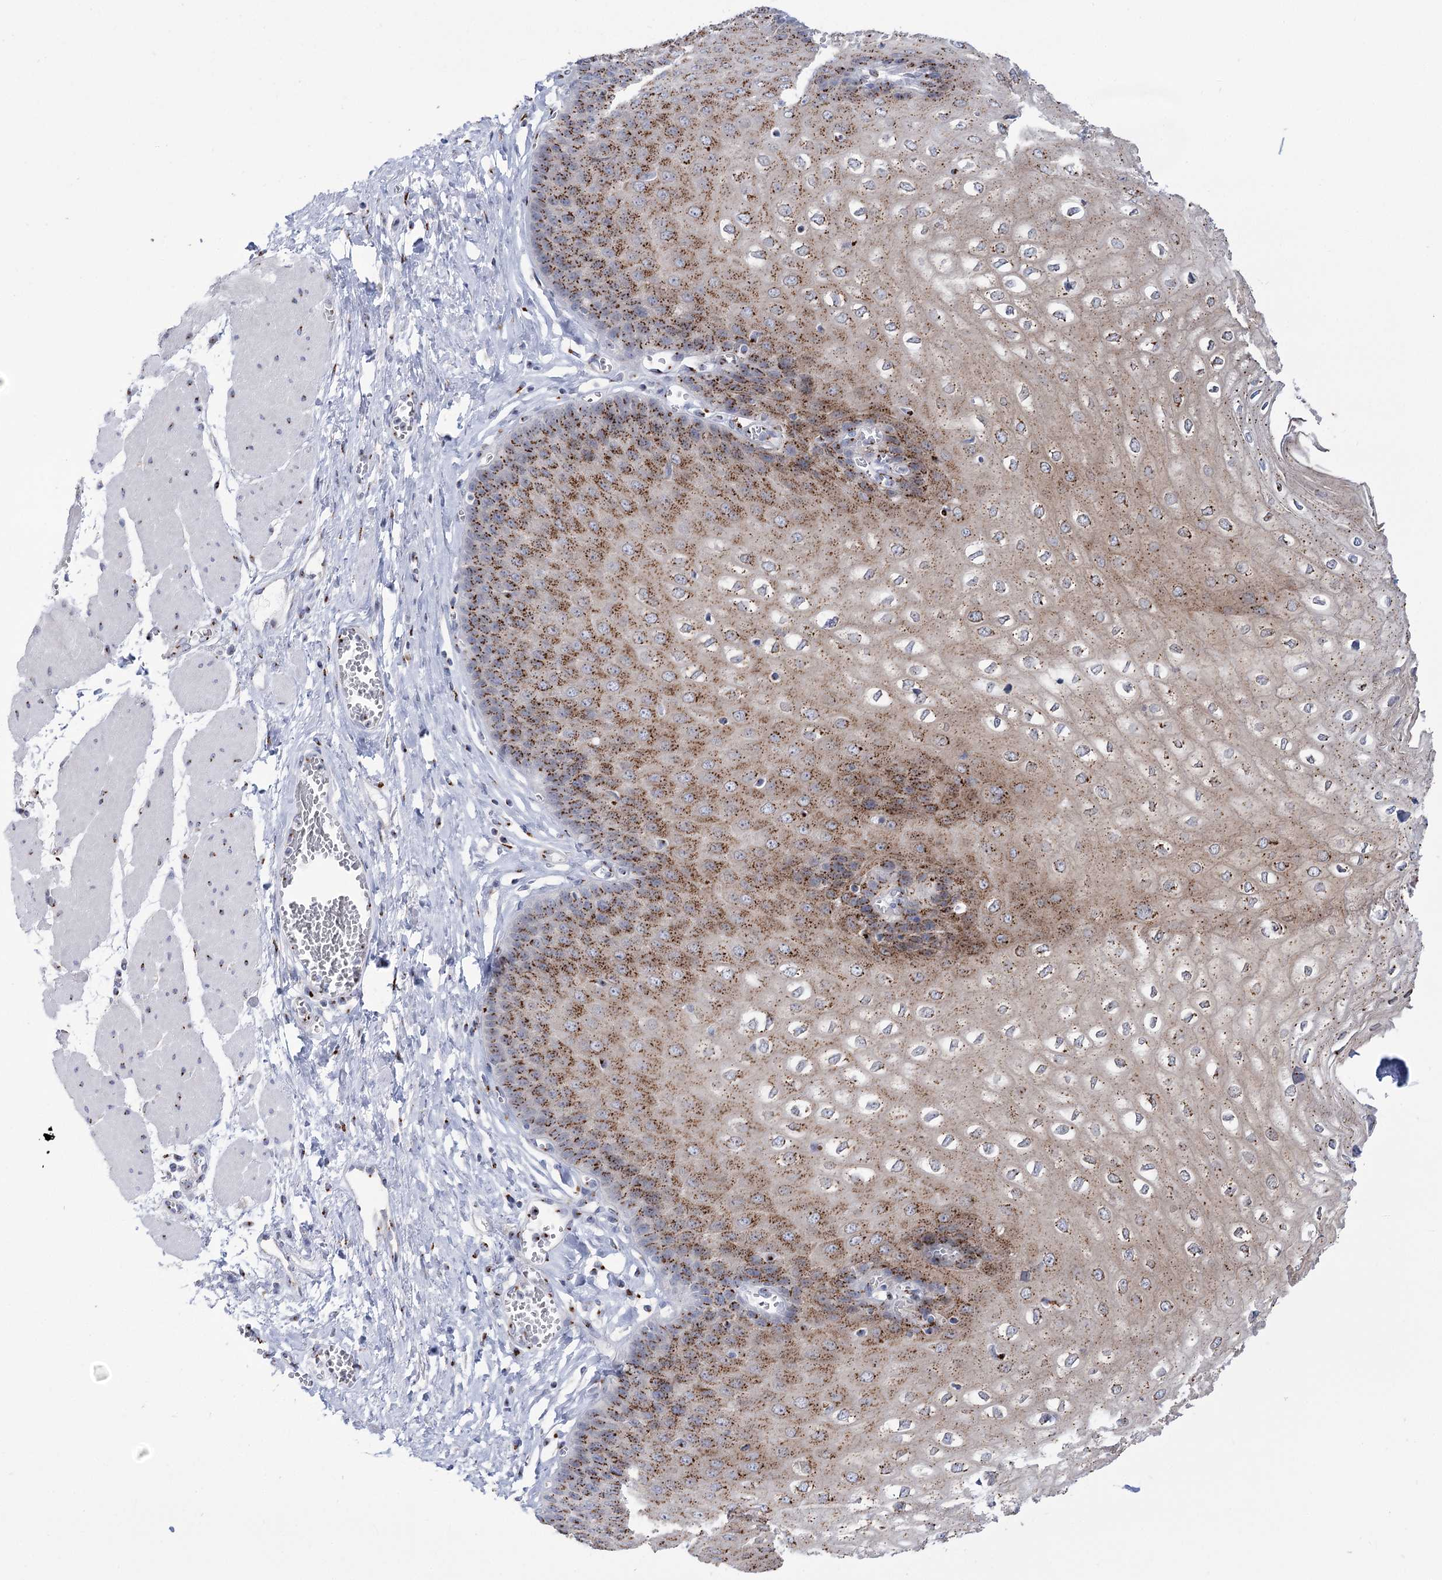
{"staining": {"intensity": "moderate", "quantity": ">75%", "location": "cytoplasmic/membranous"}, "tissue": "esophagus", "cell_type": "Squamous epithelial cells", "image_type": "normal", "snomed": [{"axis": "morphology", "description": "Normal tissue, NOS"}, {"axis": "topography", "description": "Esophagus"}], "caption": "This photomicrograph shows immunohistochemistry (IHC) staining of unremarkable esophagus, with medium moderate cytoplasmic/membranous positivity in about >75% of squamous epithelial cells.", "gene": "TMEM165", "patient": {"sex": "male", "age": 60}}